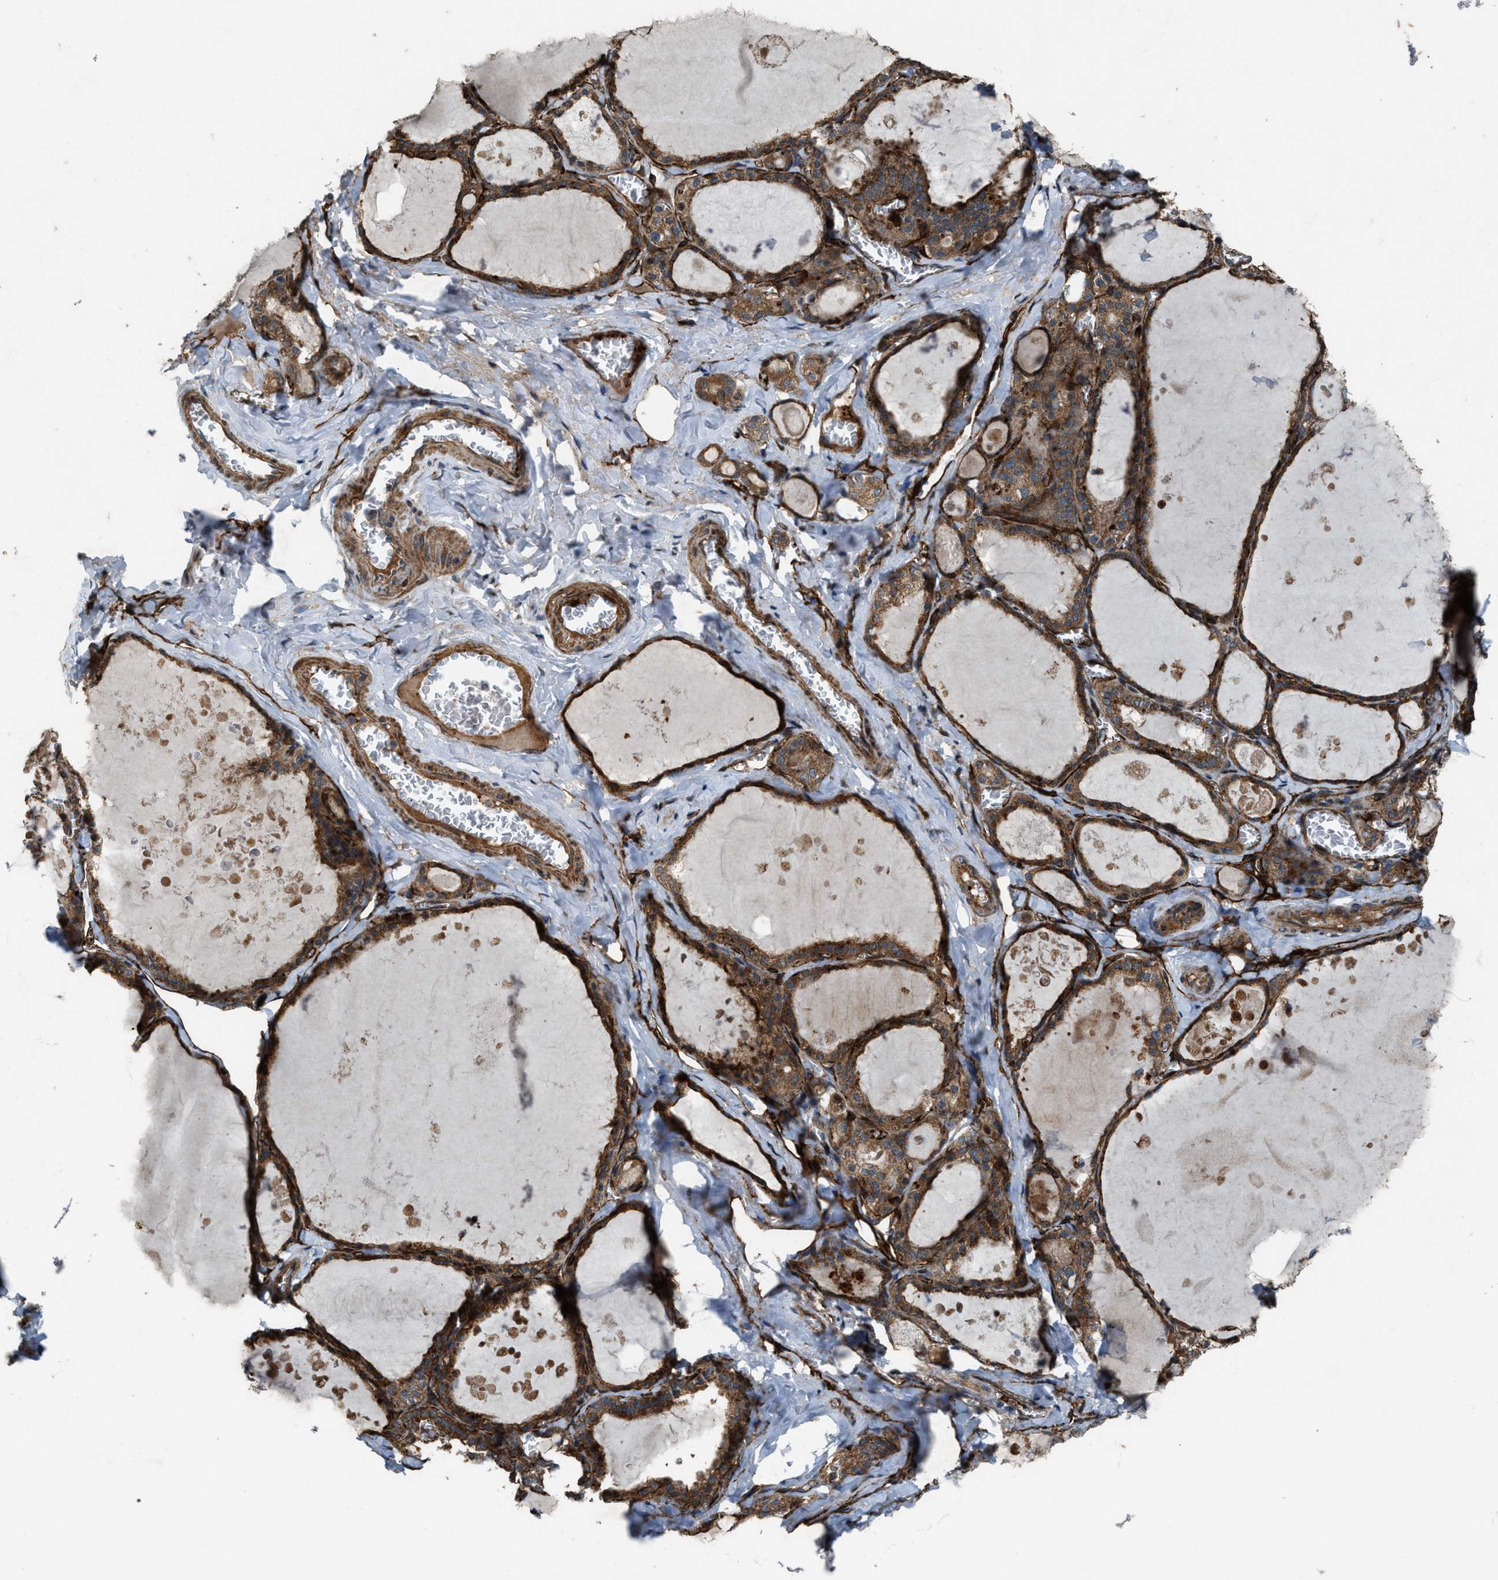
{"staining": {"intensity": "moderate", "quantity": ">75%", "location": "cytoplasmic/membranous"}, "tissue": "thyroid gland", "cell_type": "Glandular cells", "image_type": "normal", "snomed": [{"axis": "morphology", "description": "Normal tissue, NOS"}, {"axis": "topography", "description": "Thyroid gland"}], "caption": "DAB immunohistochemical staining of unremarkable human thyroid gland exhibits moderate cytoplasmic/membranous protein staining in approximately >75% of glandular cells. The staining is performed using DAB brown chromogen to label protein expression. The nuclei are counter-stained blue using hematoxylin.", "gene": "LRRC72", "patient": {"sex": "male", "age": 56}}